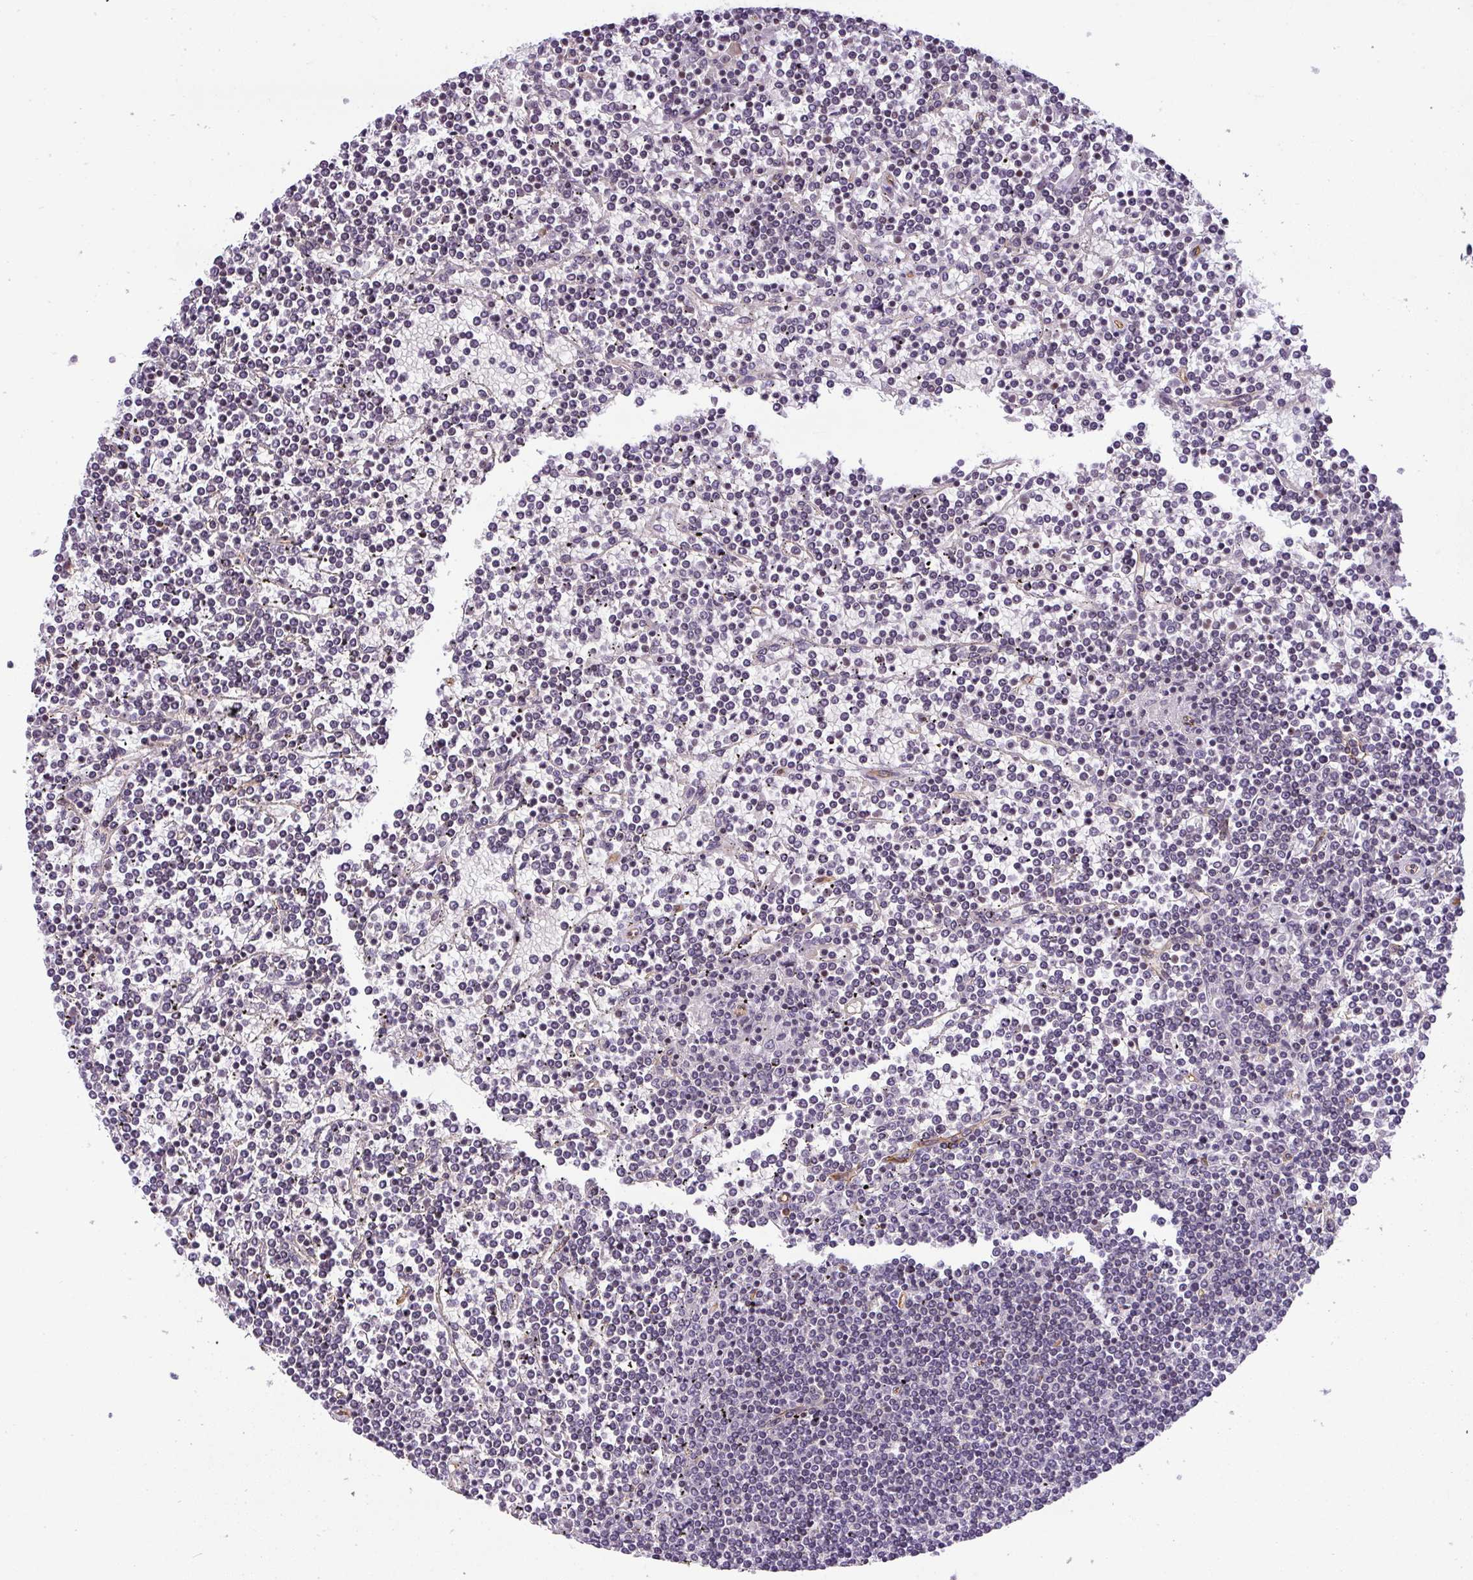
{"staining": {"intensity": "negative", "quantity": "none", "location": "none"}, "tissue": "lymphoma", "cell_type": "Tumor cells", "image_type": "cancer", "snomed": [{"axis": "morphology", "description": "Malignant lymphoma, non-Hodgkin's type, Low grade"}, {"axis": "topography", "description": "Spleen"}], "caption": "Image shows no significant protein staining in tumor cells of malignant lymphoma, non-Hodgkin's type (low-grade). (Brightfield microscopy of DAB (3,3'-diaminobenzidine) IHC at high magnification).", "gene": "OR11H4", "patient": {"sex": "female", "age": 19}}